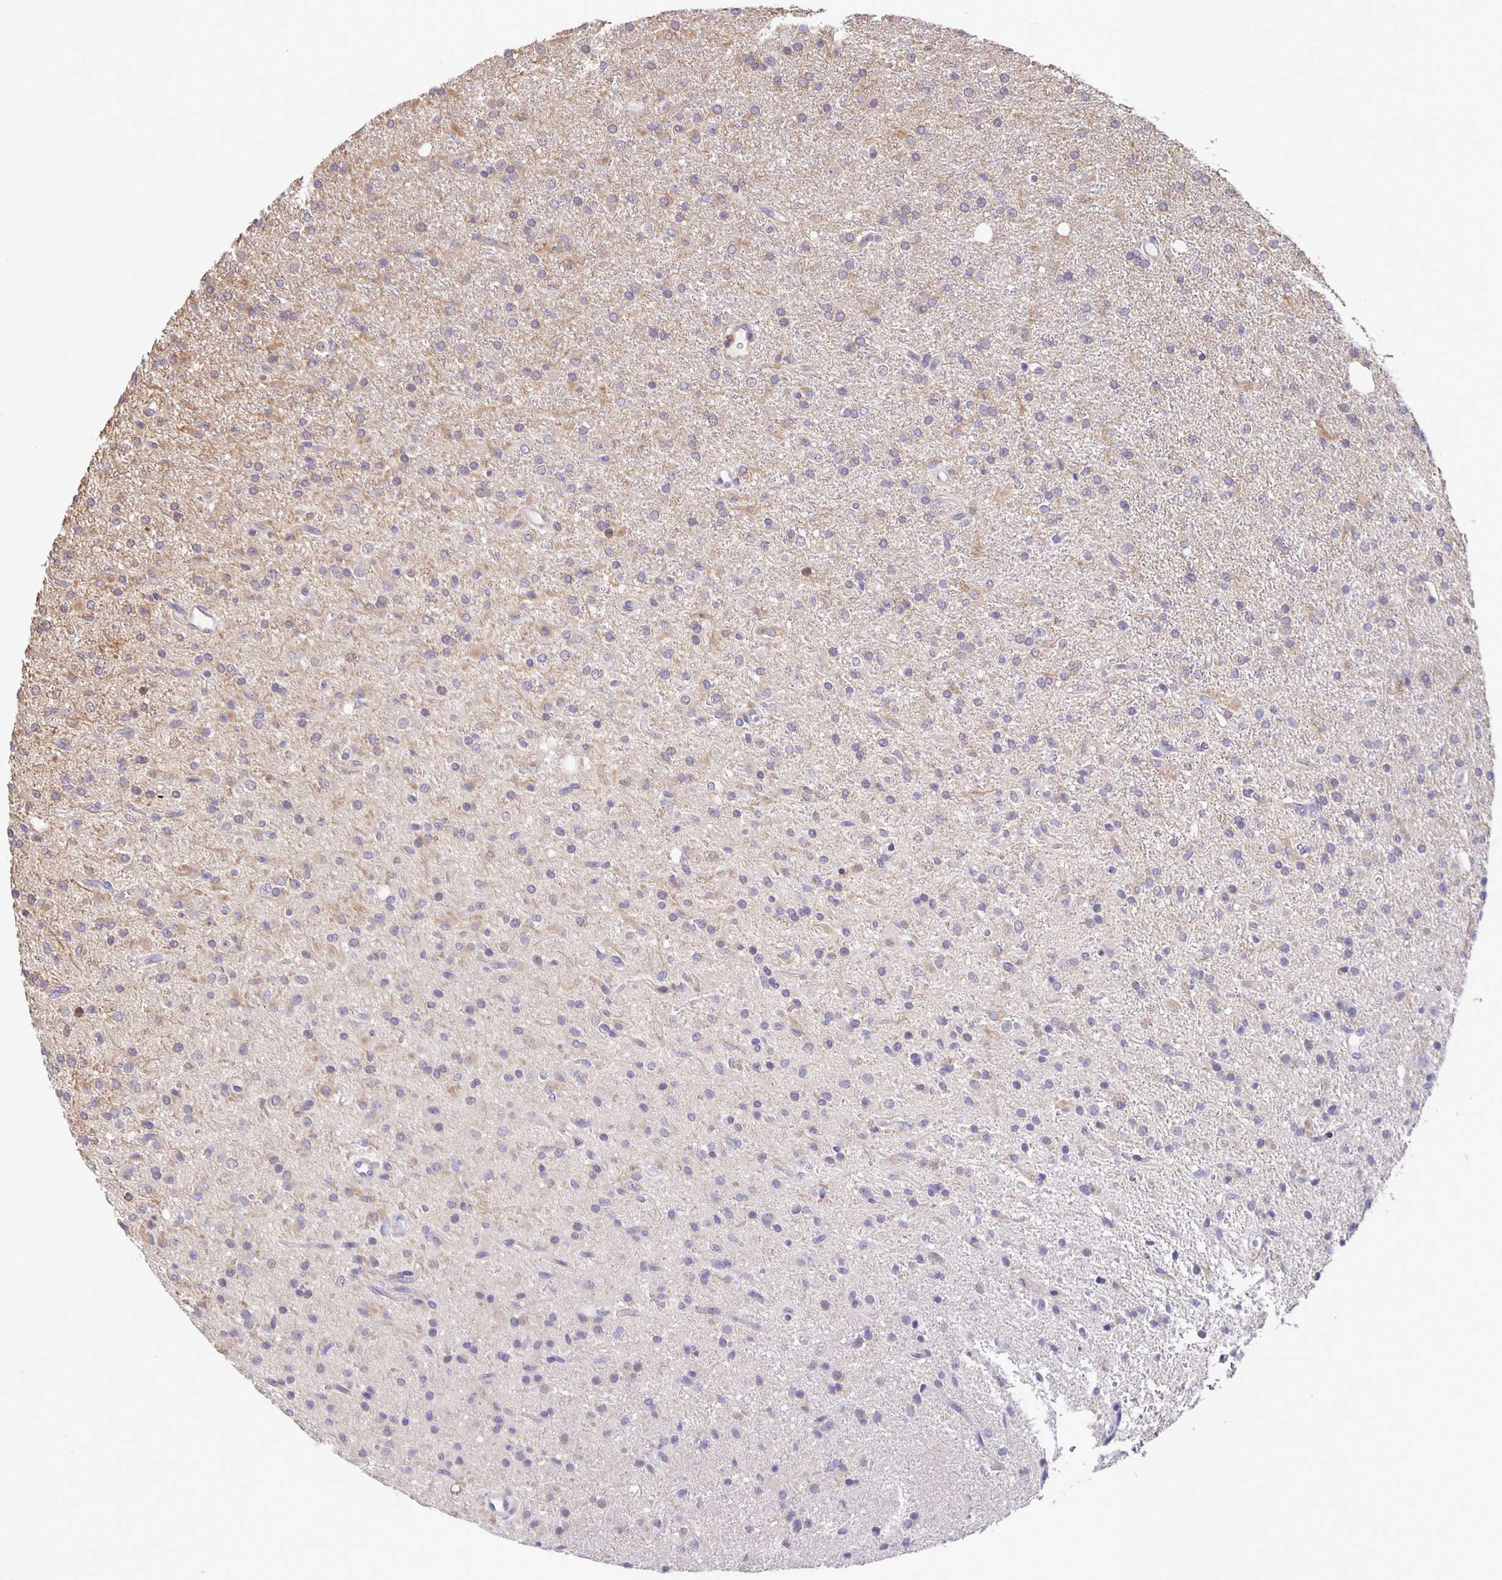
{"staining": {"intensity": "weak", "quantity": "<25%", "location": "cytoplasmic/membranous"}, "tissue": "glioma", "cell_type": "Tumor cells", "image_type": "cancer", "snomed": [{"axis": "morphology", "description": "Glioma, malignant, Low grade"}, {"axis": "topography", "description": "Brain"}], "caption": "This is a photomicrograph of immunohistochemistry (IHC) staining of glioma, which shows no staining in tumor cells.", "gene": "FEM1C", "patient": {"sex": "female", "age": 33}}